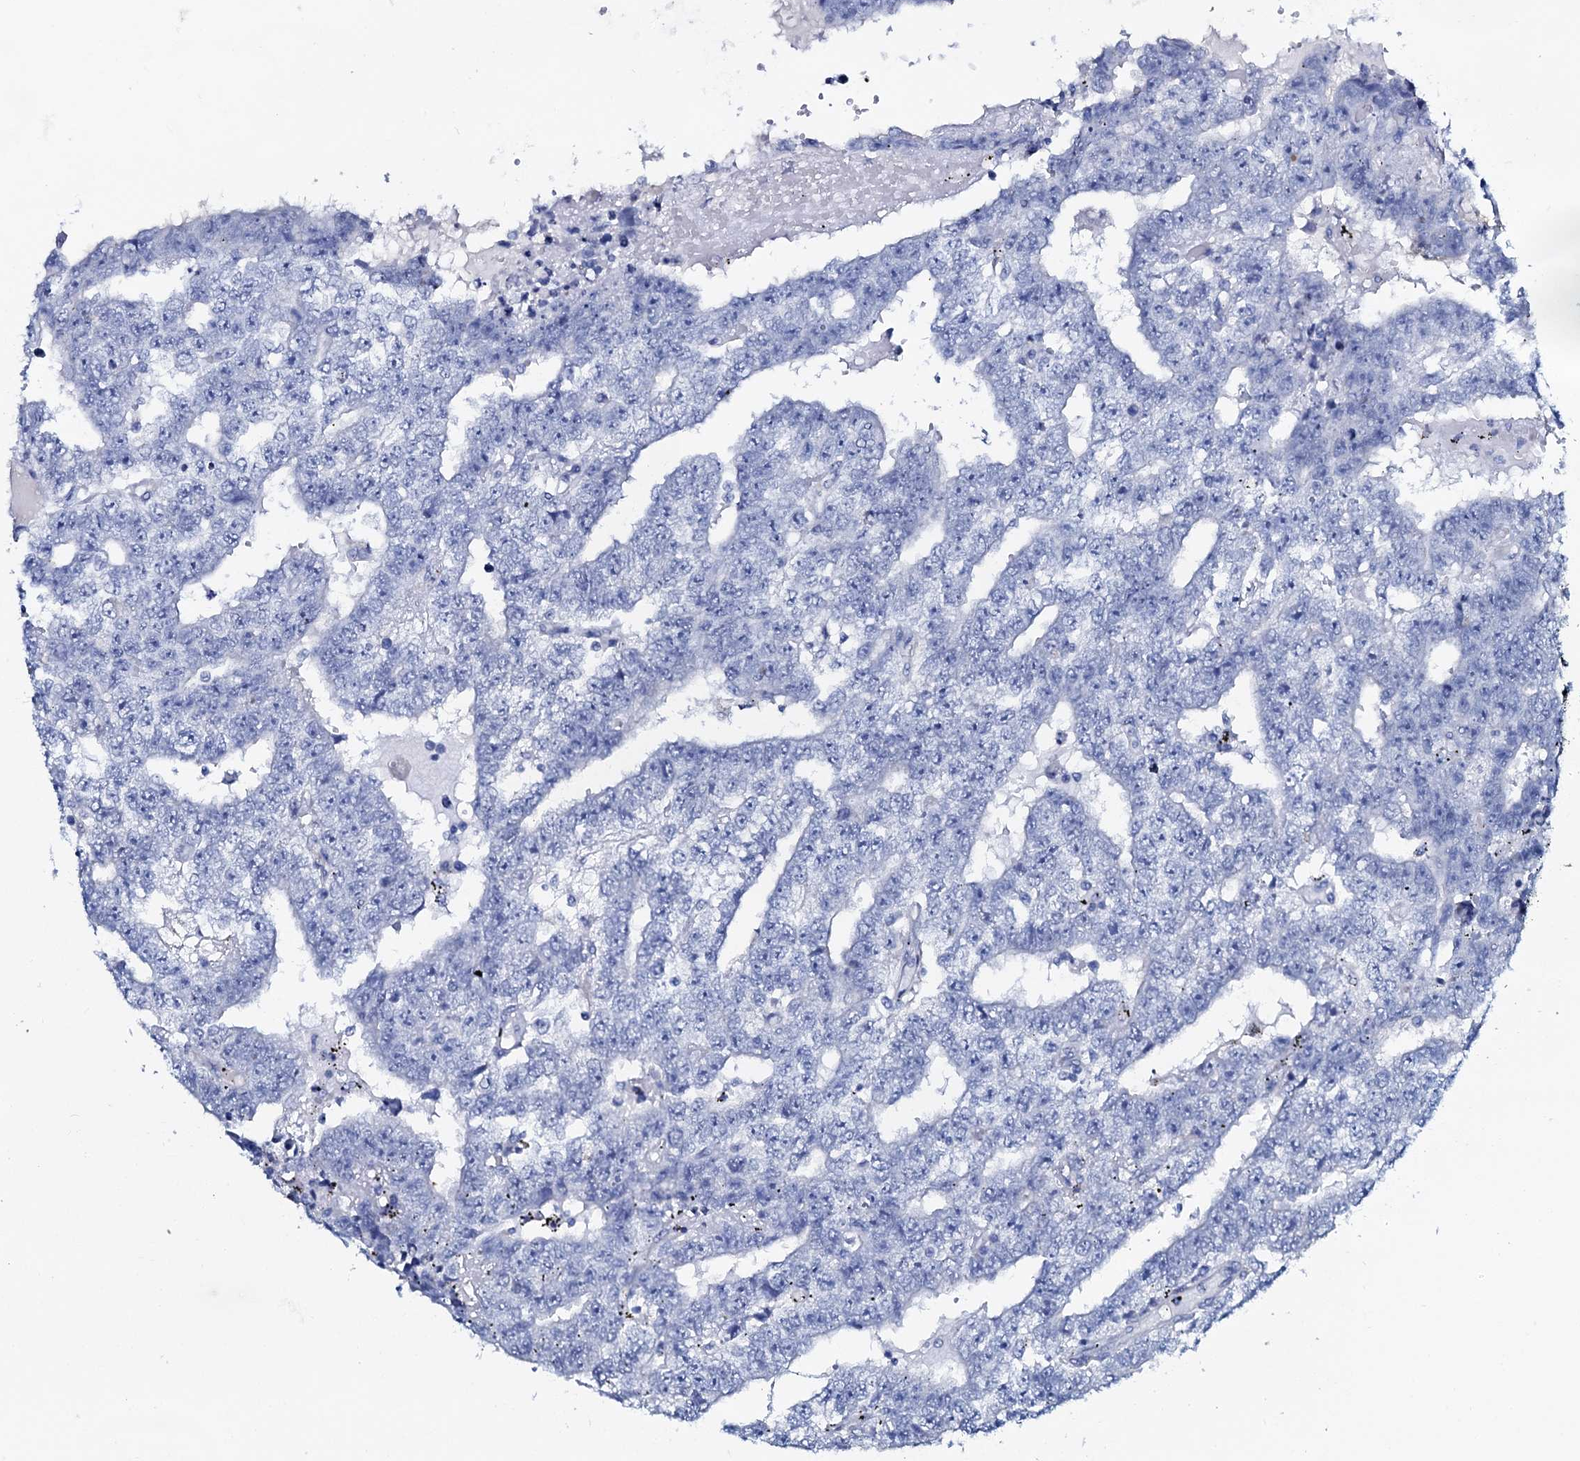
{"staining": {"intensity": "negative", "quantity": "none", "location": "none"}, "tissue": "testis cancer", "cell_type": "Tumor cells", "image_type": "cancer", "snomed": [{"axis": "morphology", "description": "Carcinoma, Embryonal, NOS"}, {"axis": "topography", "description": "Testis"}], "caption": "Tumor cells are negative for protein expression in human testis cancer. (DAB immunohistochemistry with hematoxylin counter stain).", "gene": "AMER2", "patient": {"sex": "male", "age": 25}}